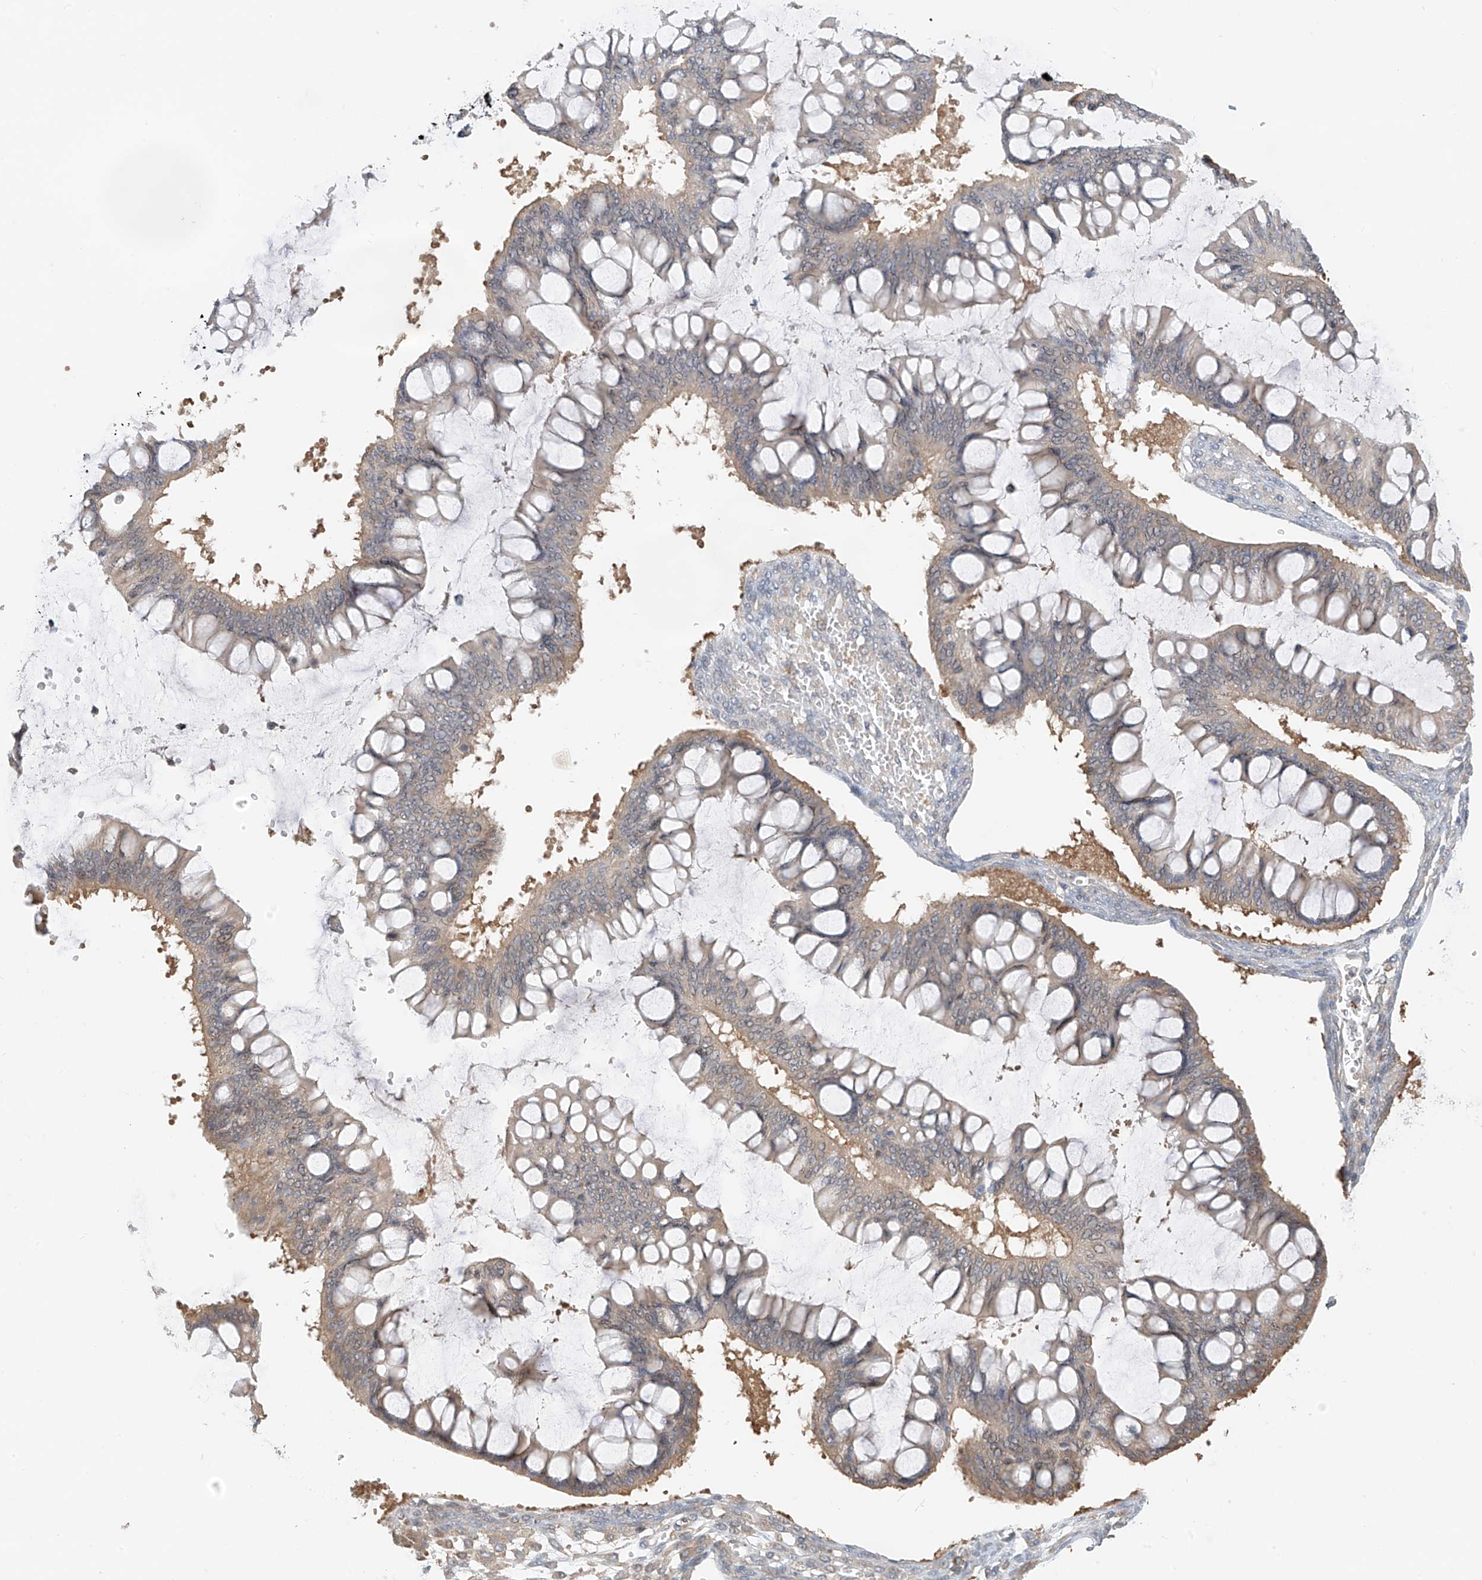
{"staining": {"intensity": "weak", "quantity": "25%-75%", "location": "cytoplasmic/membranous"}, "tissue": "ovarian cancer", "cell_type": "Tumor cells", "image_type": "cancer", "snomed": [{"axis": "morphology", "description": "Cystadenocarcinoma, mucinous, NOS"}, {"axis": "topography", "description": "Ovary"}], "caption": "This is a histology image of immunohistochemistry staining of ovarian cancer, which shows weak staining in the cytoplasmic/membranous of tumor cells.", "gene": "PPA2", "patient": {"sex": "female", "age": 73}}